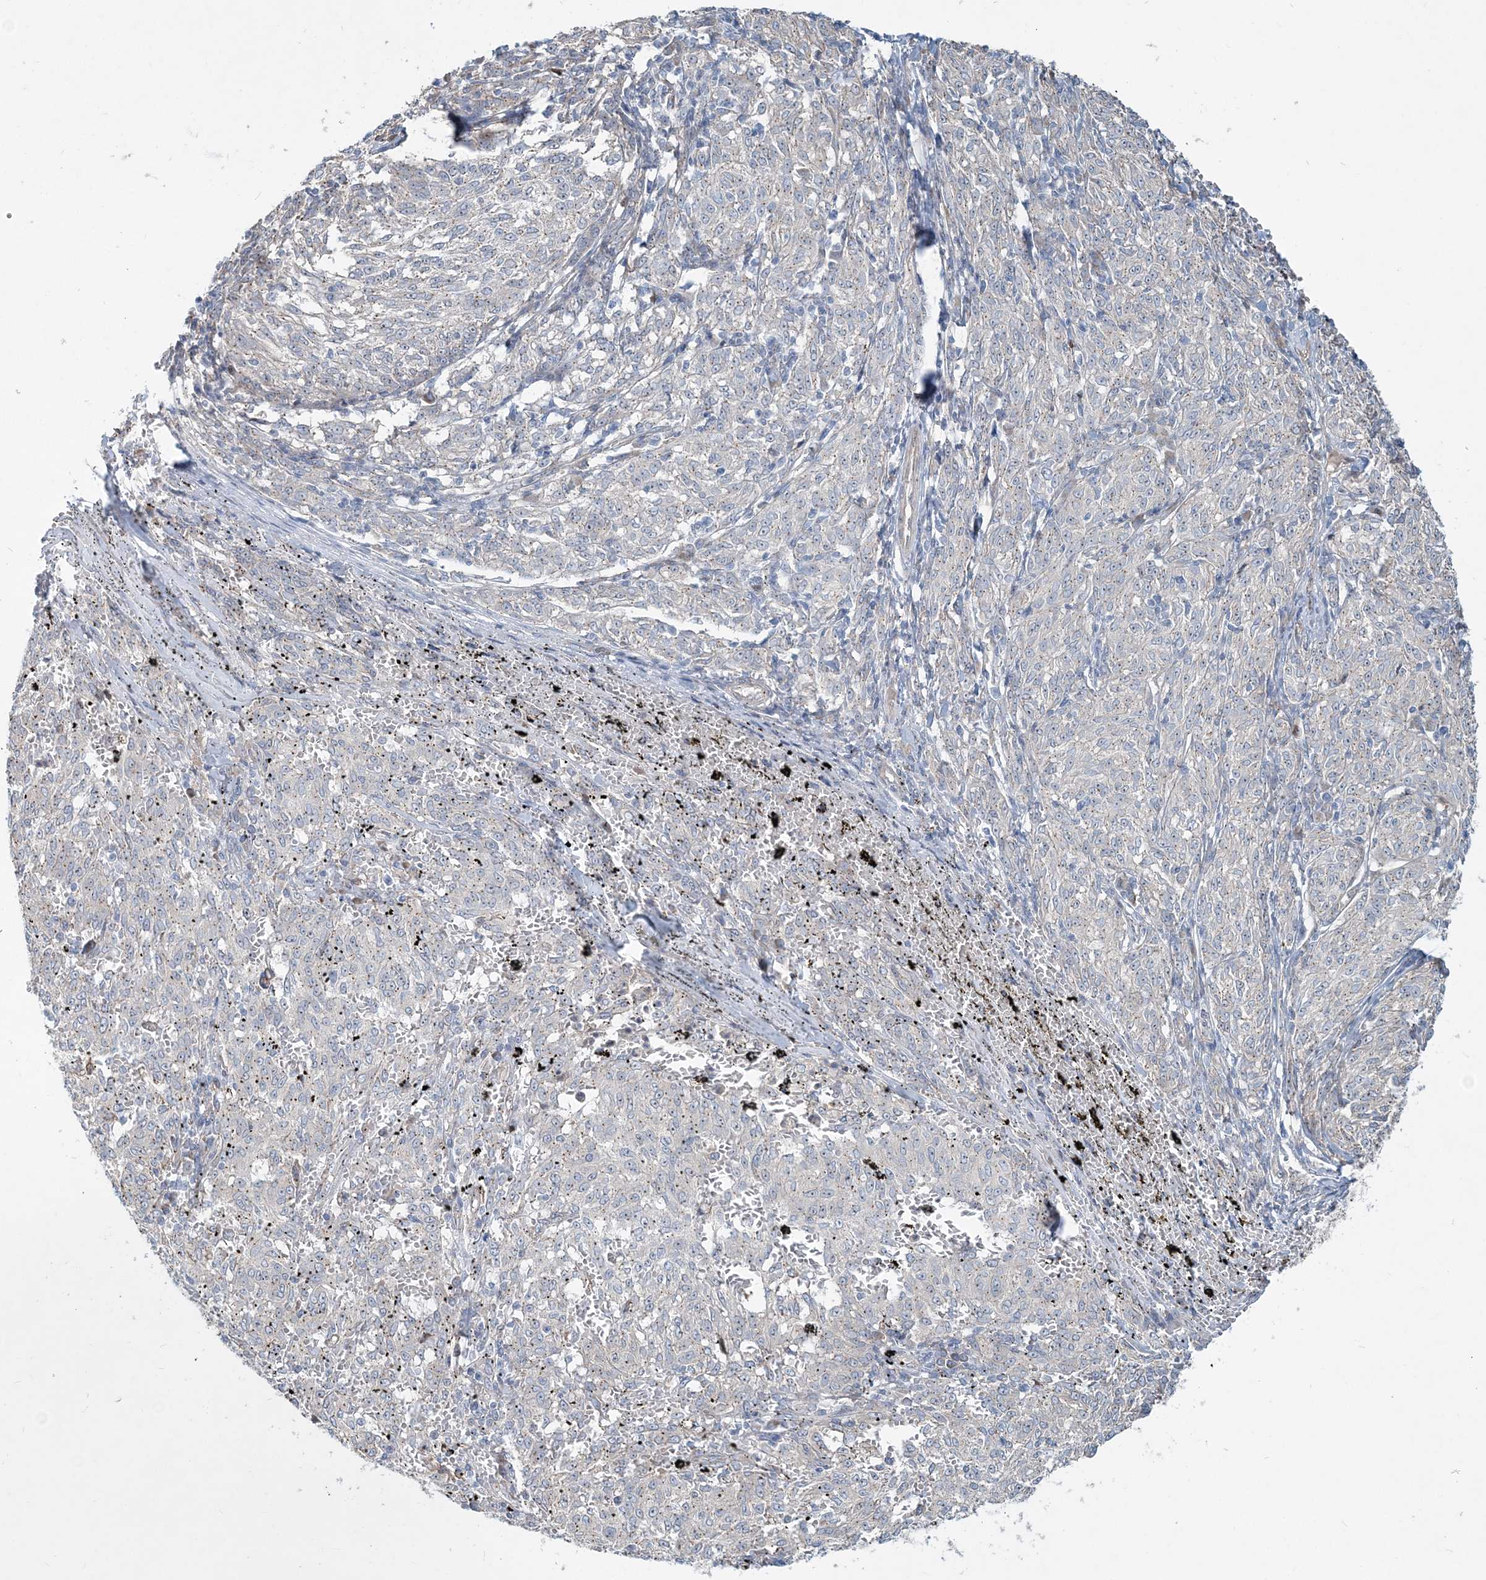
{"staining": {"intensity": "negative", "quantity": "none", "location": "none"}, "tissue": "melanoma", "cell_type": "Tumor cells", "image_type": "cancer", "snomed": [{"axis": "morphology", "description": "Malignant melanoma, NOS"}, {"axis": "topography", "description": "Skin"}], "caption": "Melanoma was stained to show a protein in brown. There is no significant expression in tumor cells.", "gene": "CXXC5", "patient": {"sex": "female", "age": 72}}